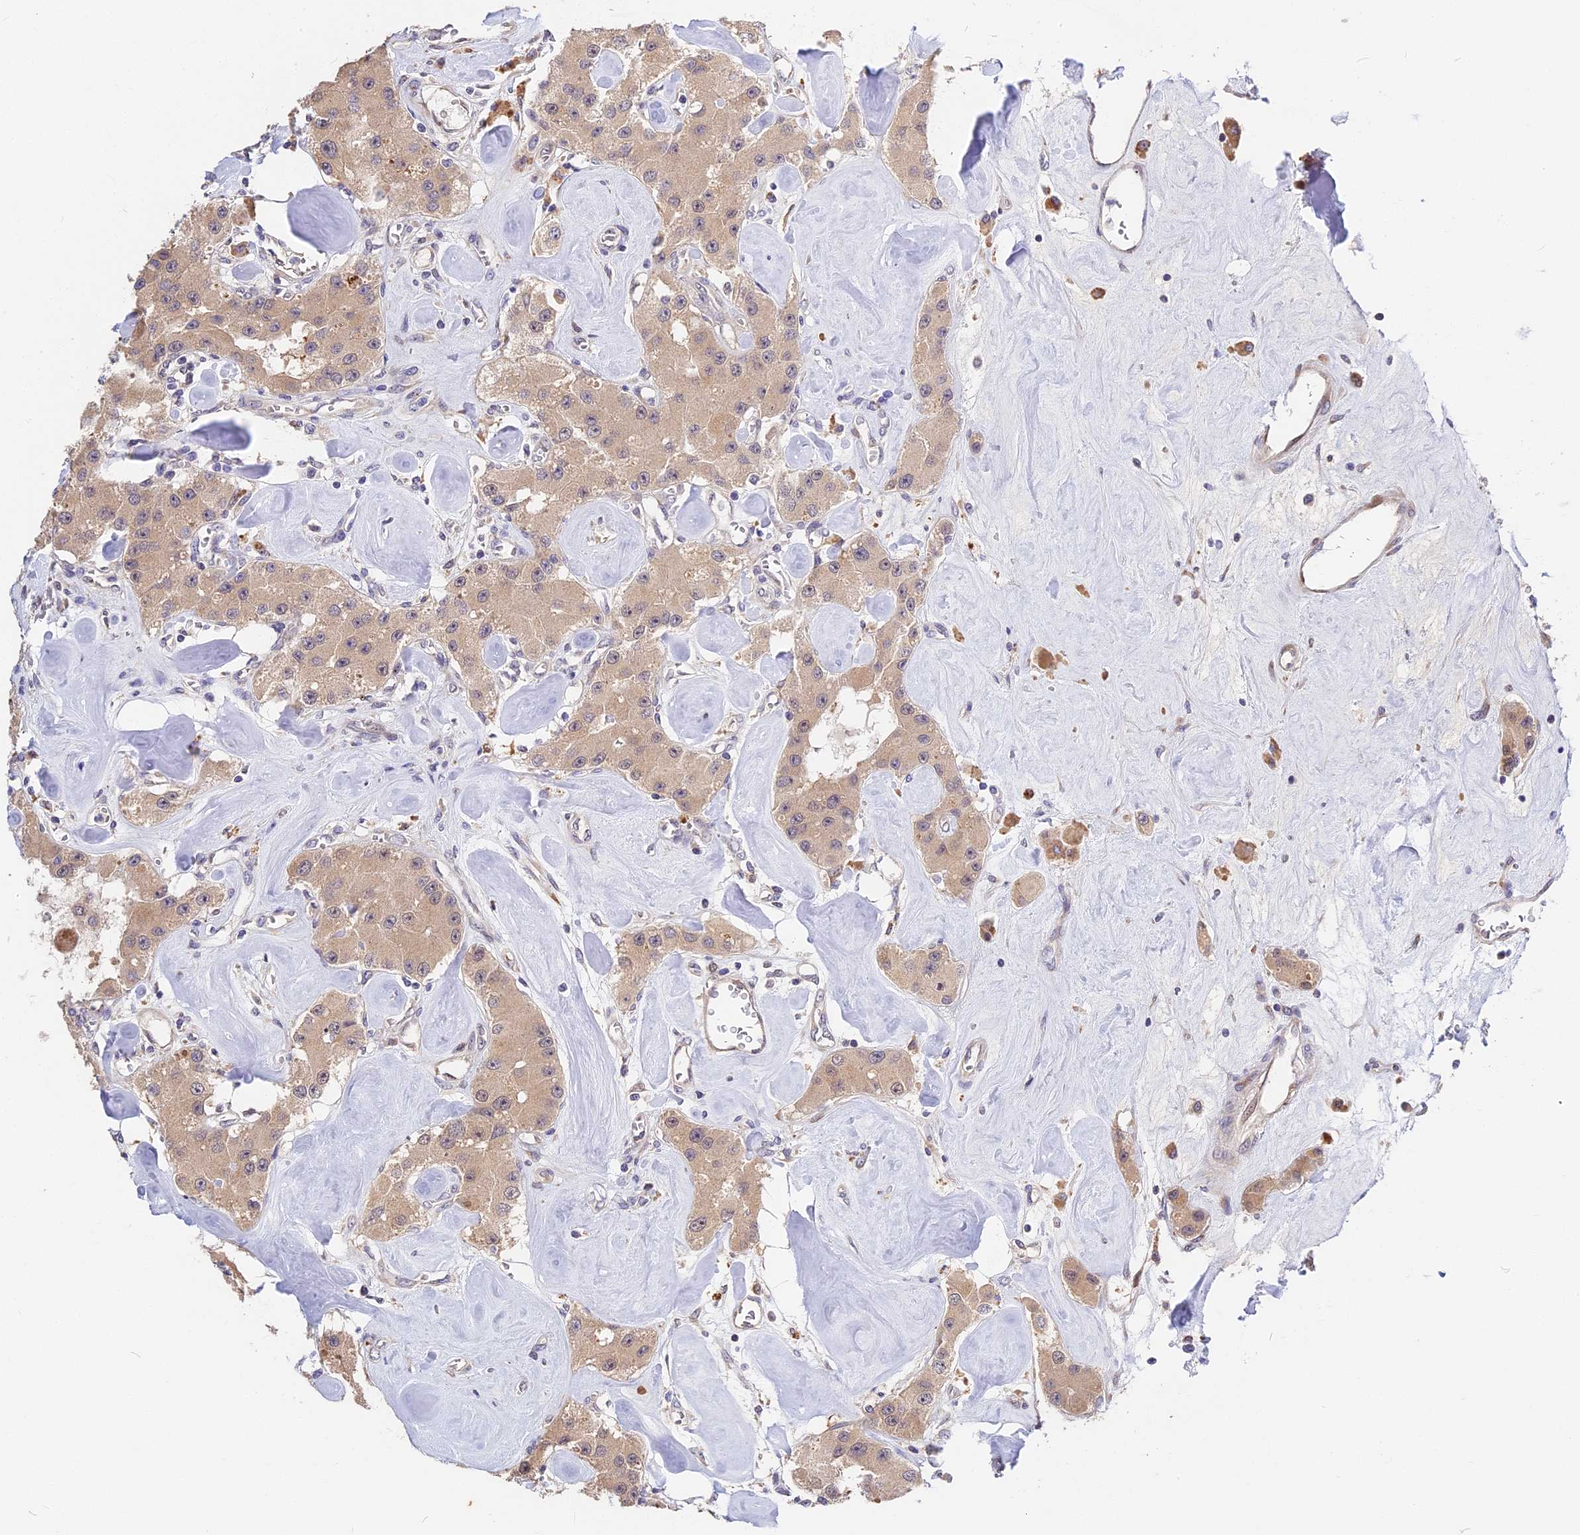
{"staining": {"intensity": "weak", "quantity": ">75%", "location": "cytoplasmic/membranous"}, "tissue": "carcinoid", "cell_type": "Tumor cells", "image_type": "cancer", "snomed": [{"axis": "morphology", "description": "Carcinoid, malignant, NOS"}, {"axis": "topography", "description": "Pancreas"}], "caption": "High-magnification brightfield microscopy of malignant carcinoid stained with DAB (brown) and counterstained with hematoxylin (blue). tumor cells exhibit weak cytoplasmic/membranous expression is identified in approximately>75% of cells.", "gene": "BSCL2", "patient": {"sex": "male", "age": 41}}